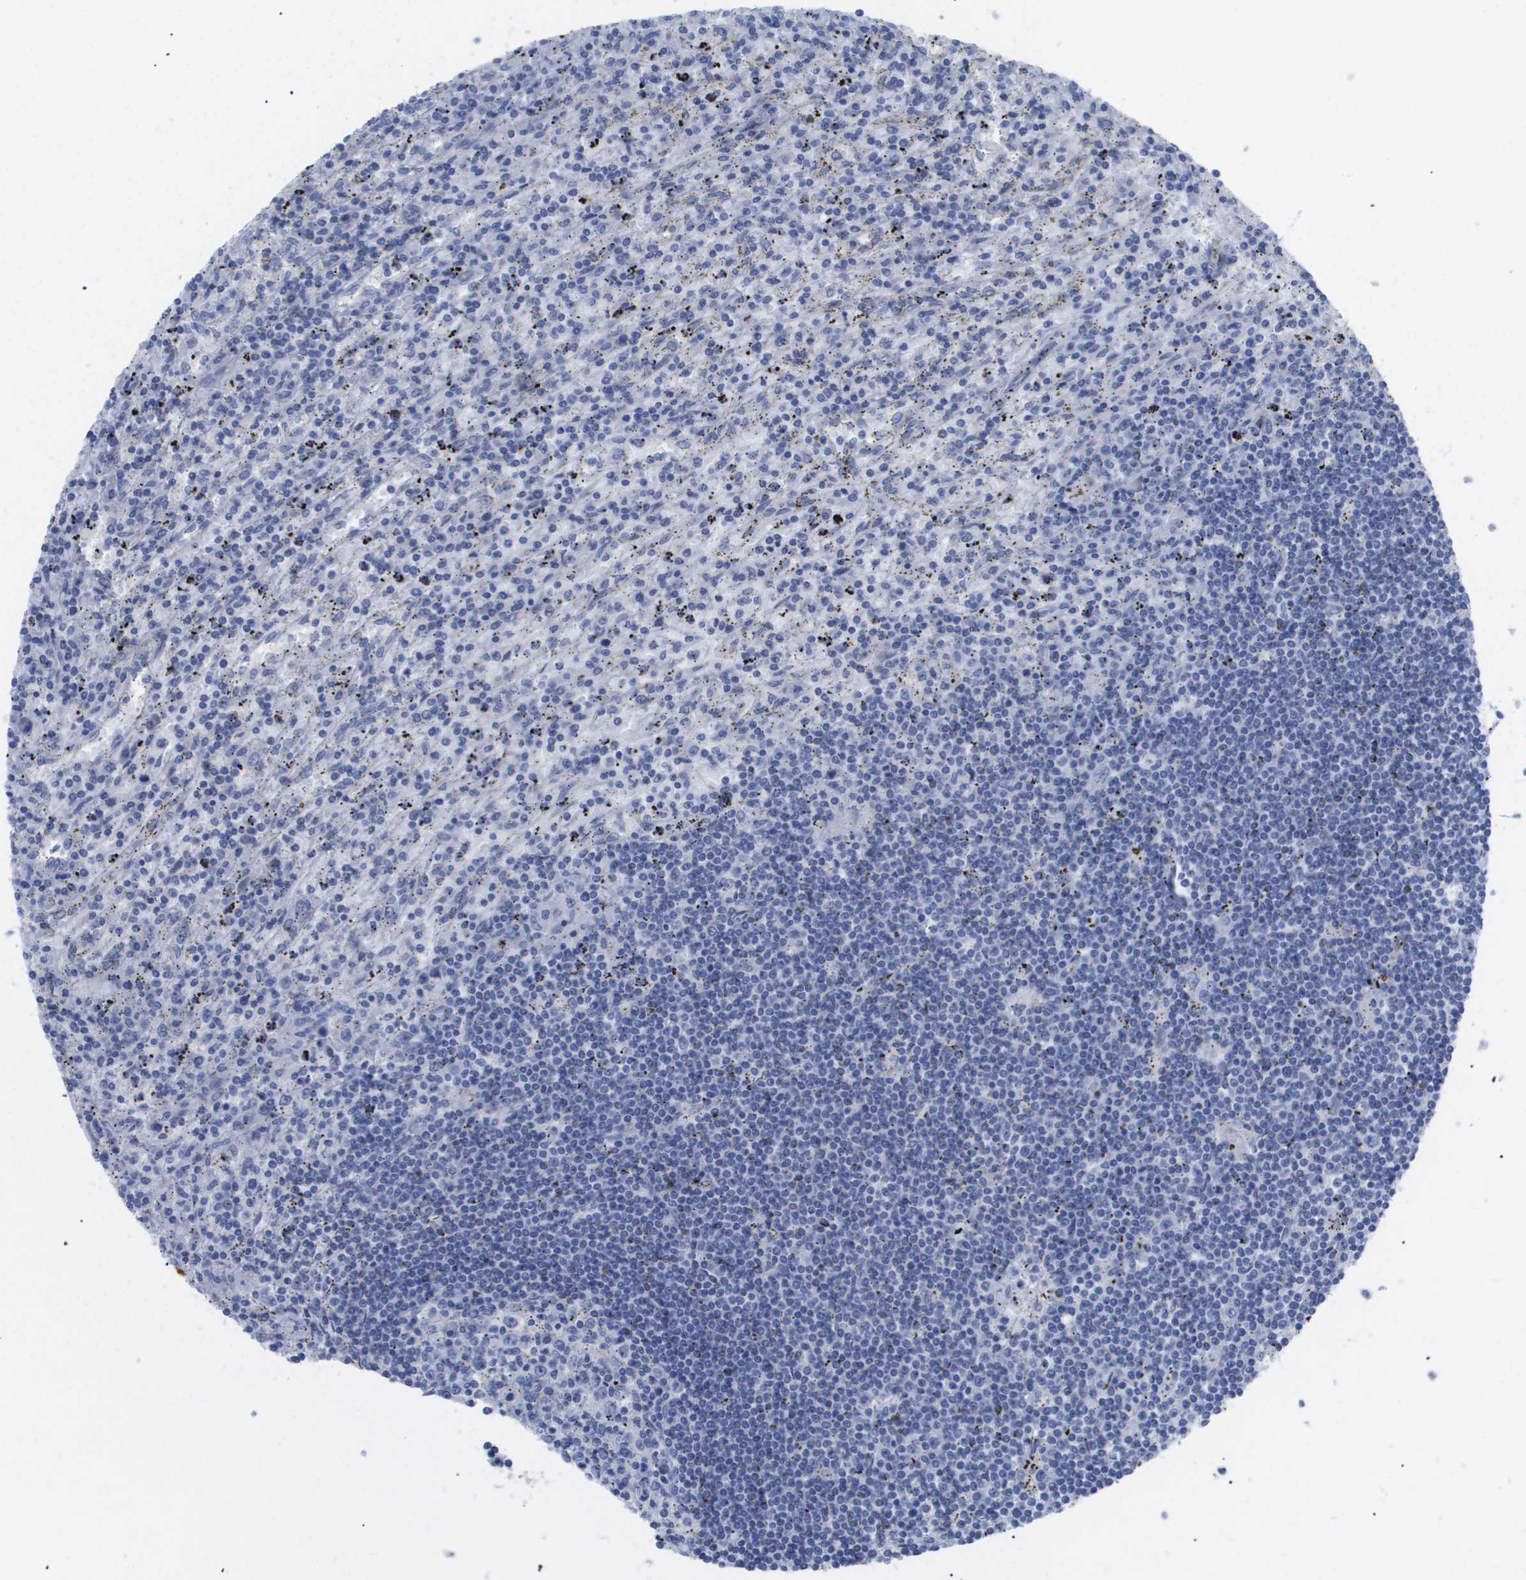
{"staining": {"intensity": "negative", "quantity": "none", "location": "none"}, "tissue": "lymphoma", "cell_type": "Tumor cells", "image_type": "cancer", "snomed": [{"axis": "morphology", "description": "Malignant lymphoma, non-Hodgkin's type, Low grade"}, {"axis": "topography", "description": "Spleen"}], "caption": "Tumor cells are negative for brown protein staining in low-grade malignant lymphoma, non-Hodgkin's type. Brightfield microscopy of immunohistochemistry stained with DAB (3,3'-diaminobenzidine) (brown) and hematoxylin (blue), captured at high magnification.", "gene": "CAV3", "patient": {"sex": "male", "age": 76}}